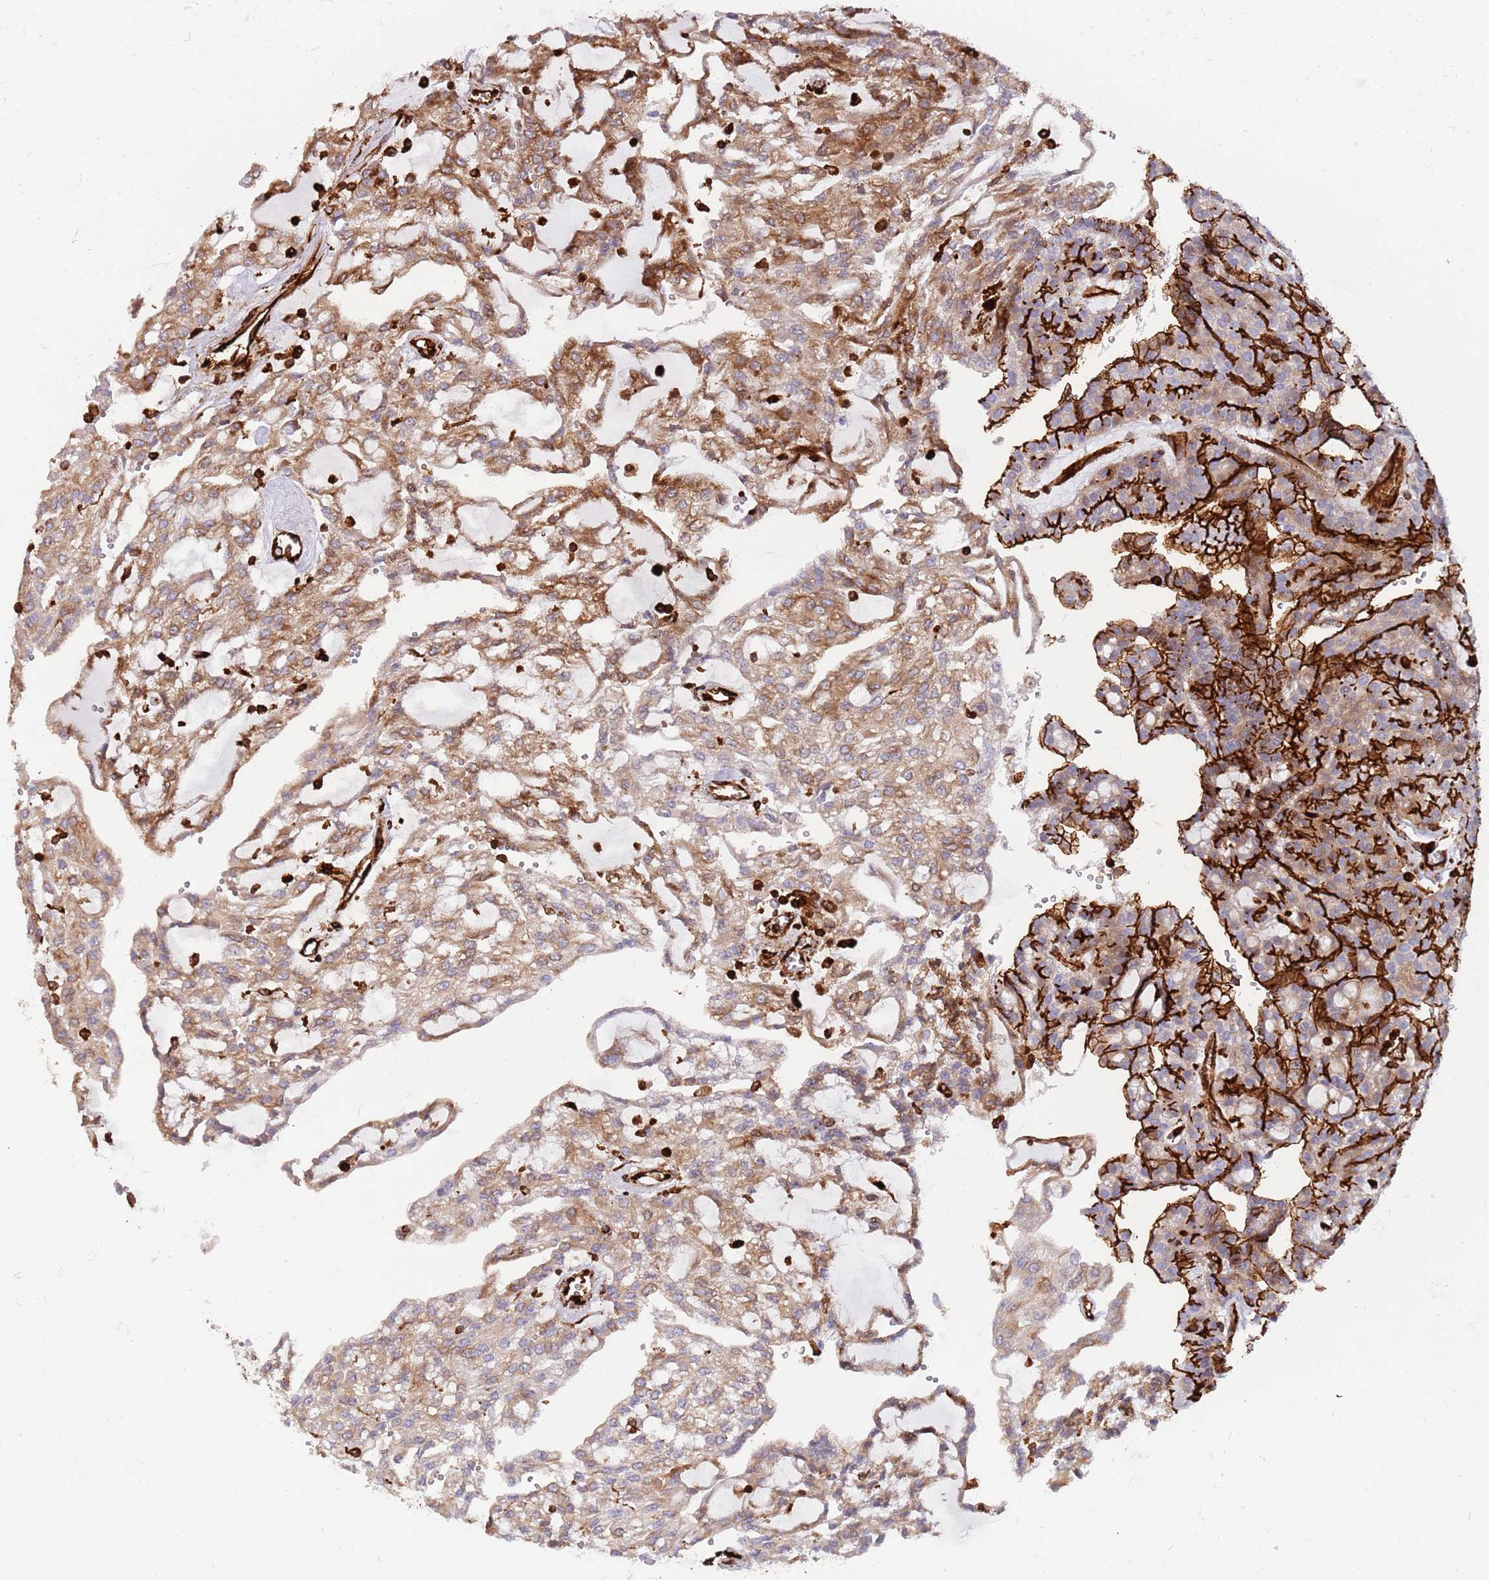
{"staining": {"intensity": "strong", "quantity": "25%-75%", "location": "cytoplasmic/membranous"}, "tissue": "renal cancer", "cell_type": "Tumor cells", "image_type": "cancer", "snomed": [{"axis": "morphology", "description": "Adenocarcinoma, NOS"}, {"axis": "topography", "description": "Kidney"}], "caption": "IHC of human renal cancer demonstrates high levels of strong cytoplasmic/membranous expression in about 25%-75% of tumor cells.", "gene": "KBTBD7", "patient": {"sex": "male", "age": 63}}